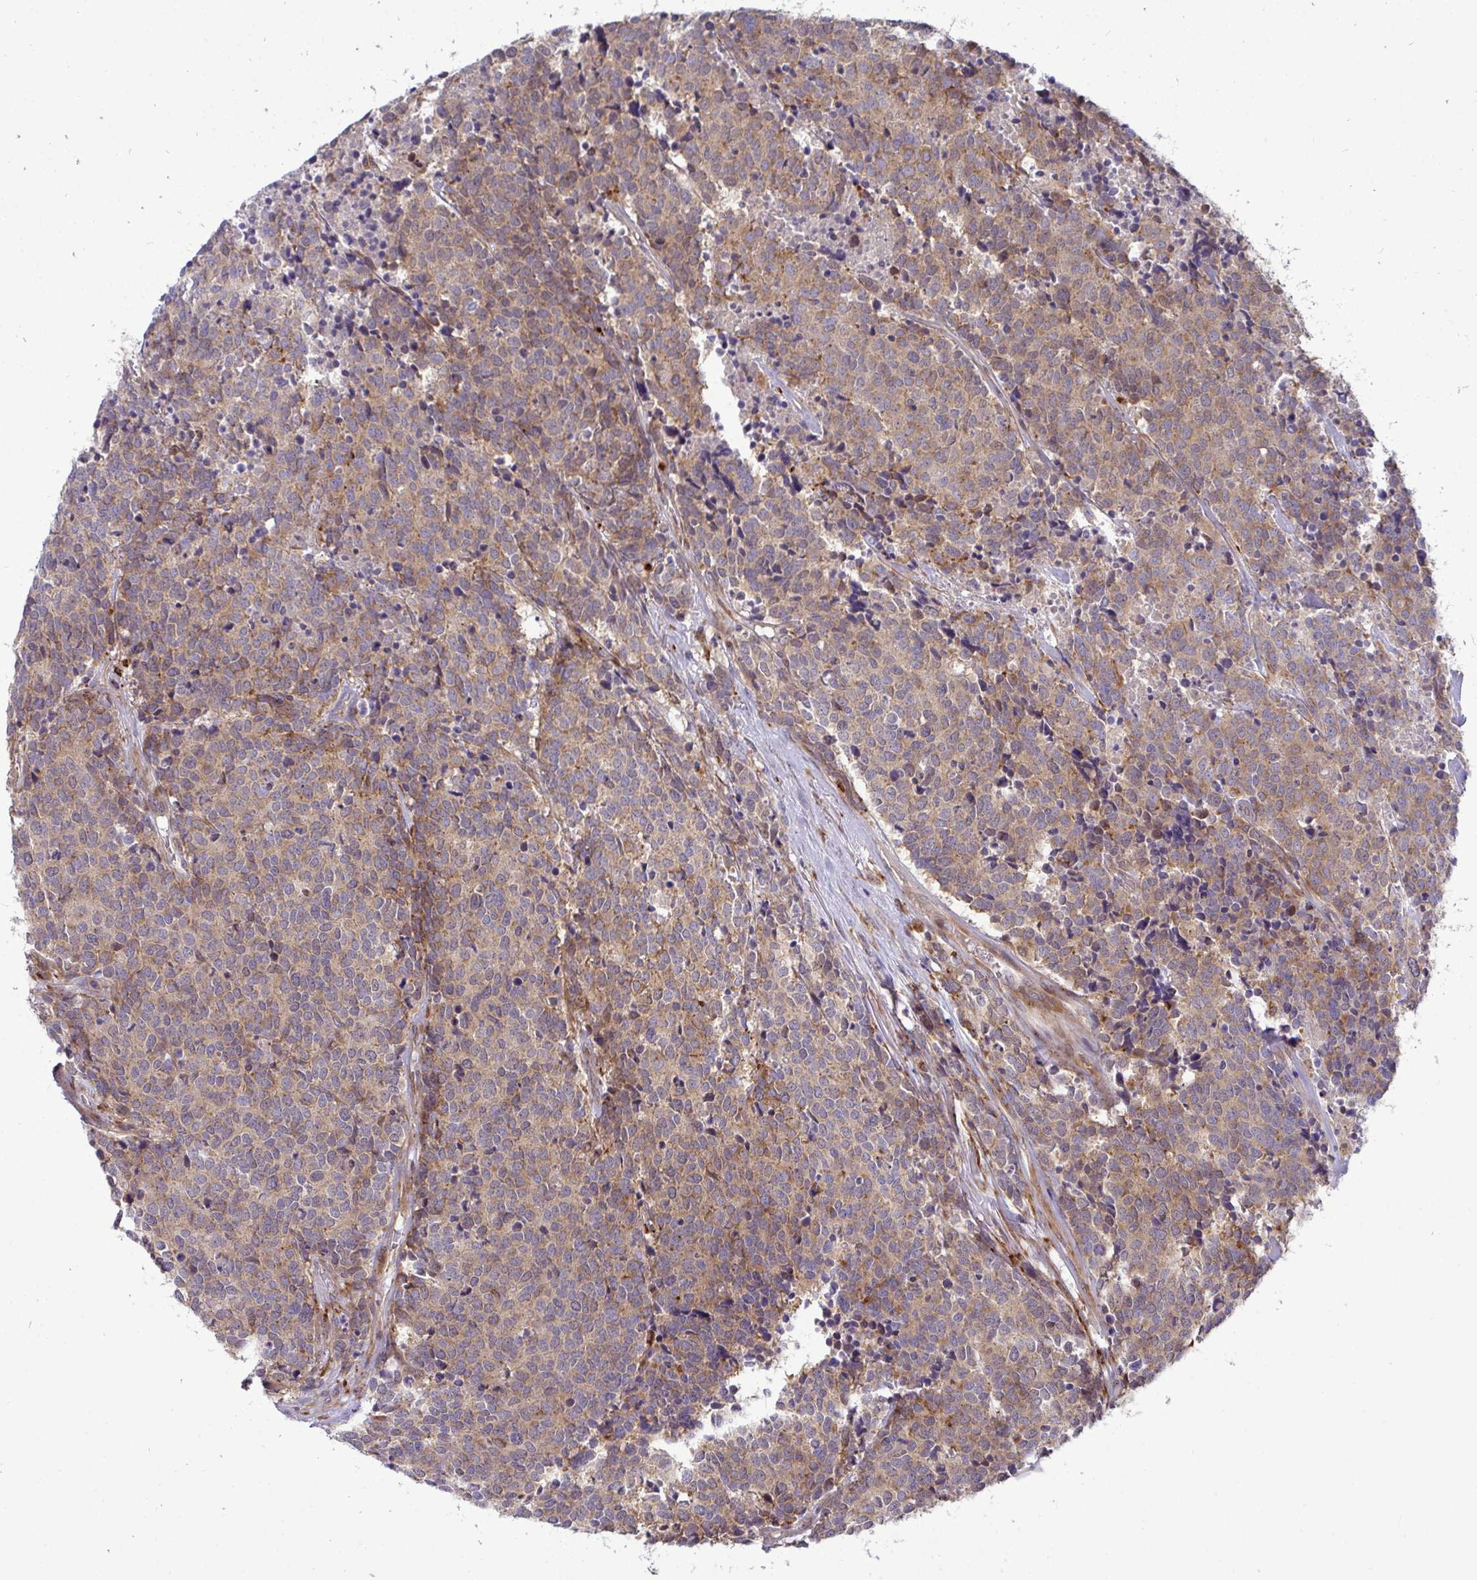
{"staining": {"intensity": "moderate", "quantity": ">75%", "location": "cytoplasmic/membranous"}, "tissue": "carcinoid", "cell_type": "Tumor cells", "image_type": "cancer", "snomed": [{"axis": "morphology", "description": "Carcinoid, malignant, NOS"}, {"axis": "topography", "description": "Skin"}], "caption": "Carcinoid stained for a protein displays moderate cytoplasmic/membranous positivity in tumor cells. The staining is performed using DAB (3,3'-diaminobenzidine) brown chromogen to label protein expression. The nuclei are counter-stained blue using hematoxylin.", "gene": "TRIM44", "patient": {"sex": "female", "age": 79}}